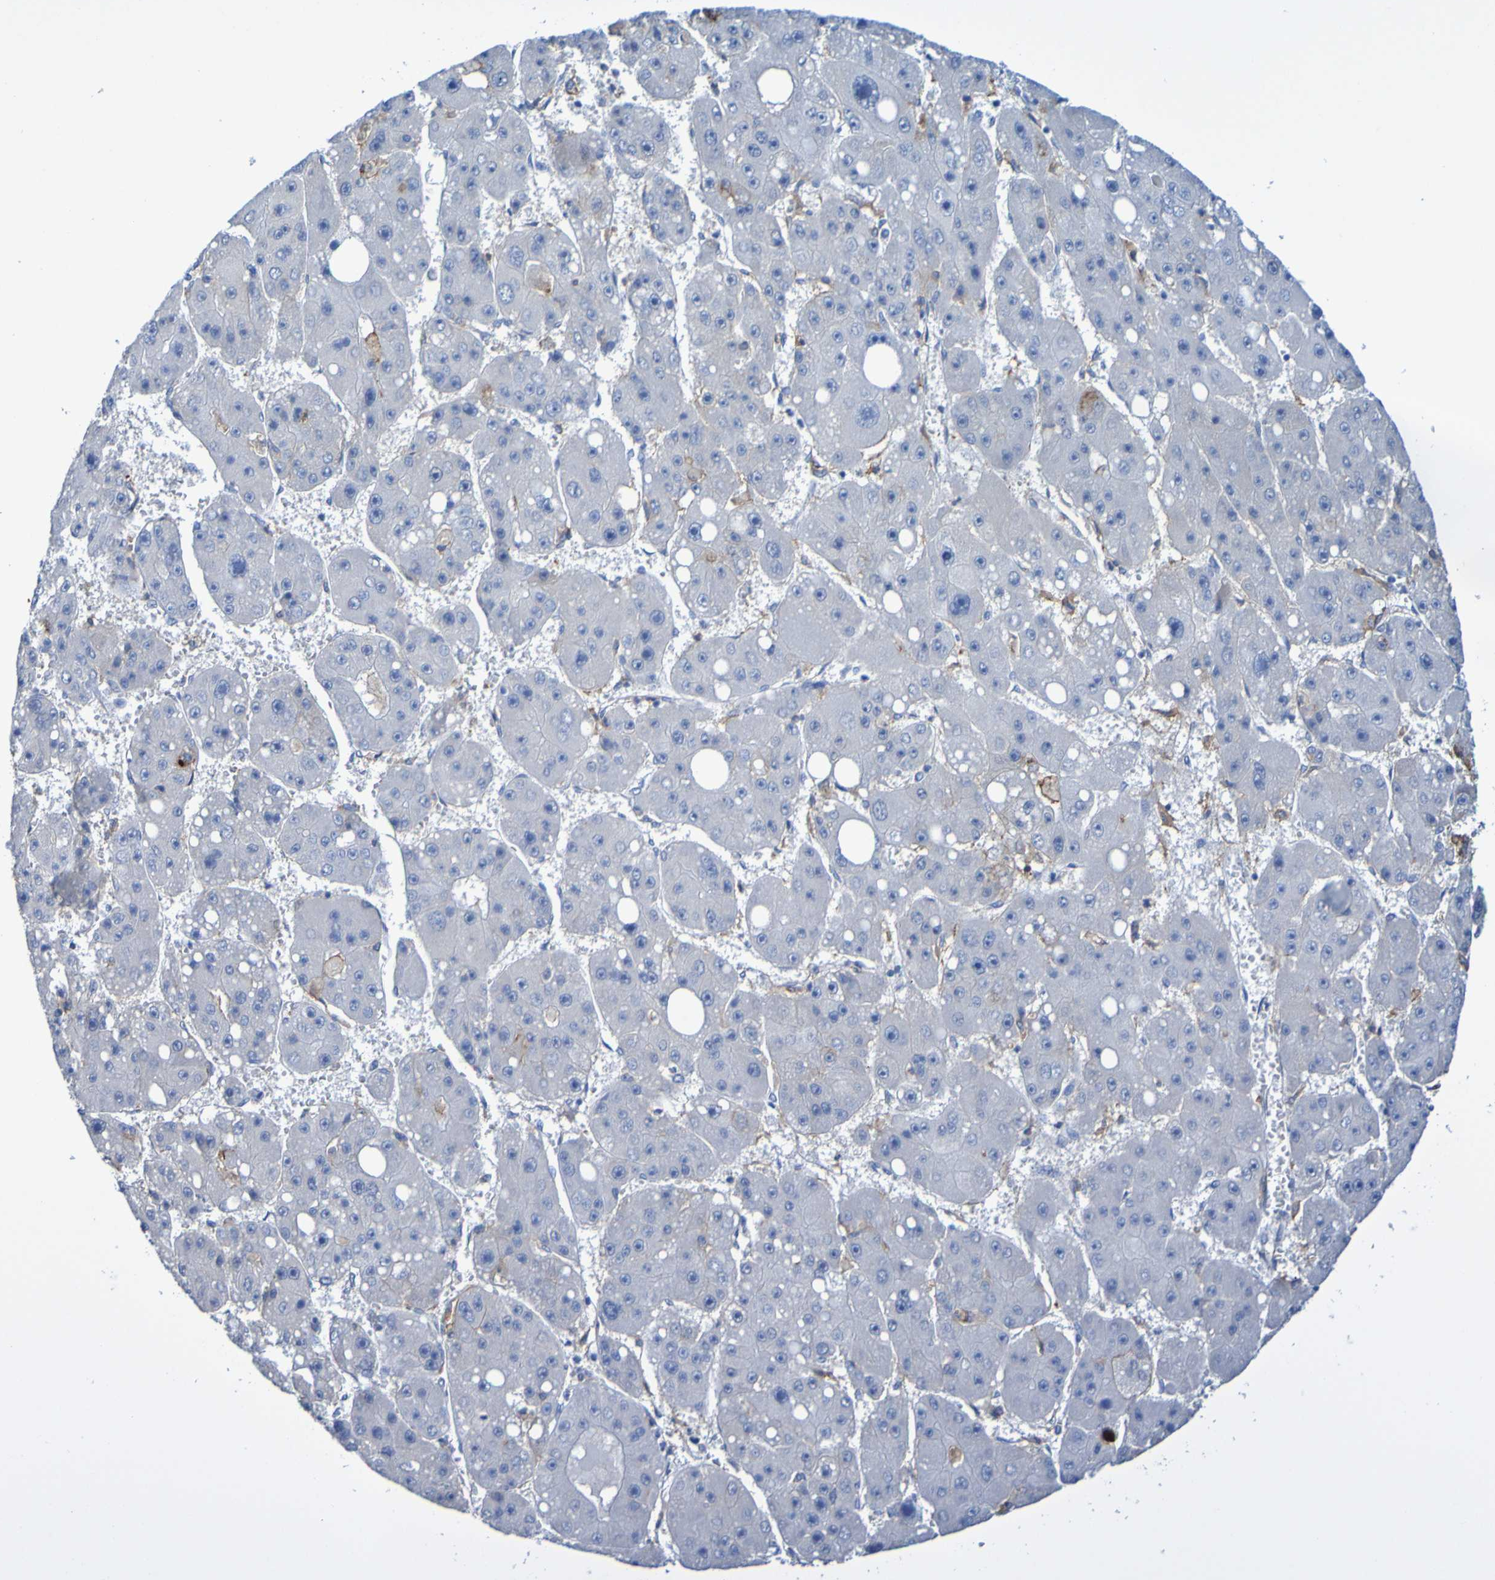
{"staining": {"intensity": "negative", "quantity": "none", "location": "none"}, "tissue": "liver cancer", "cell_type": "Tumor cells", "image_type": "cancer", "snomed": [{"axis": "morphology", "description": "Carcinoma, Hepatocellular, NOS"}, {"axis": "topography", "description": "Liver"}], "caption": "An immunohistochemistry (IHC) photomicrograph of liver cancer (hepatocellular carcinoma) is shown. There is no staining in tumor cells of liver cancer (hepatocellular carcinoma).", "gene": "SLC3A2", "patient": {"sex": "female", "age": 61}}